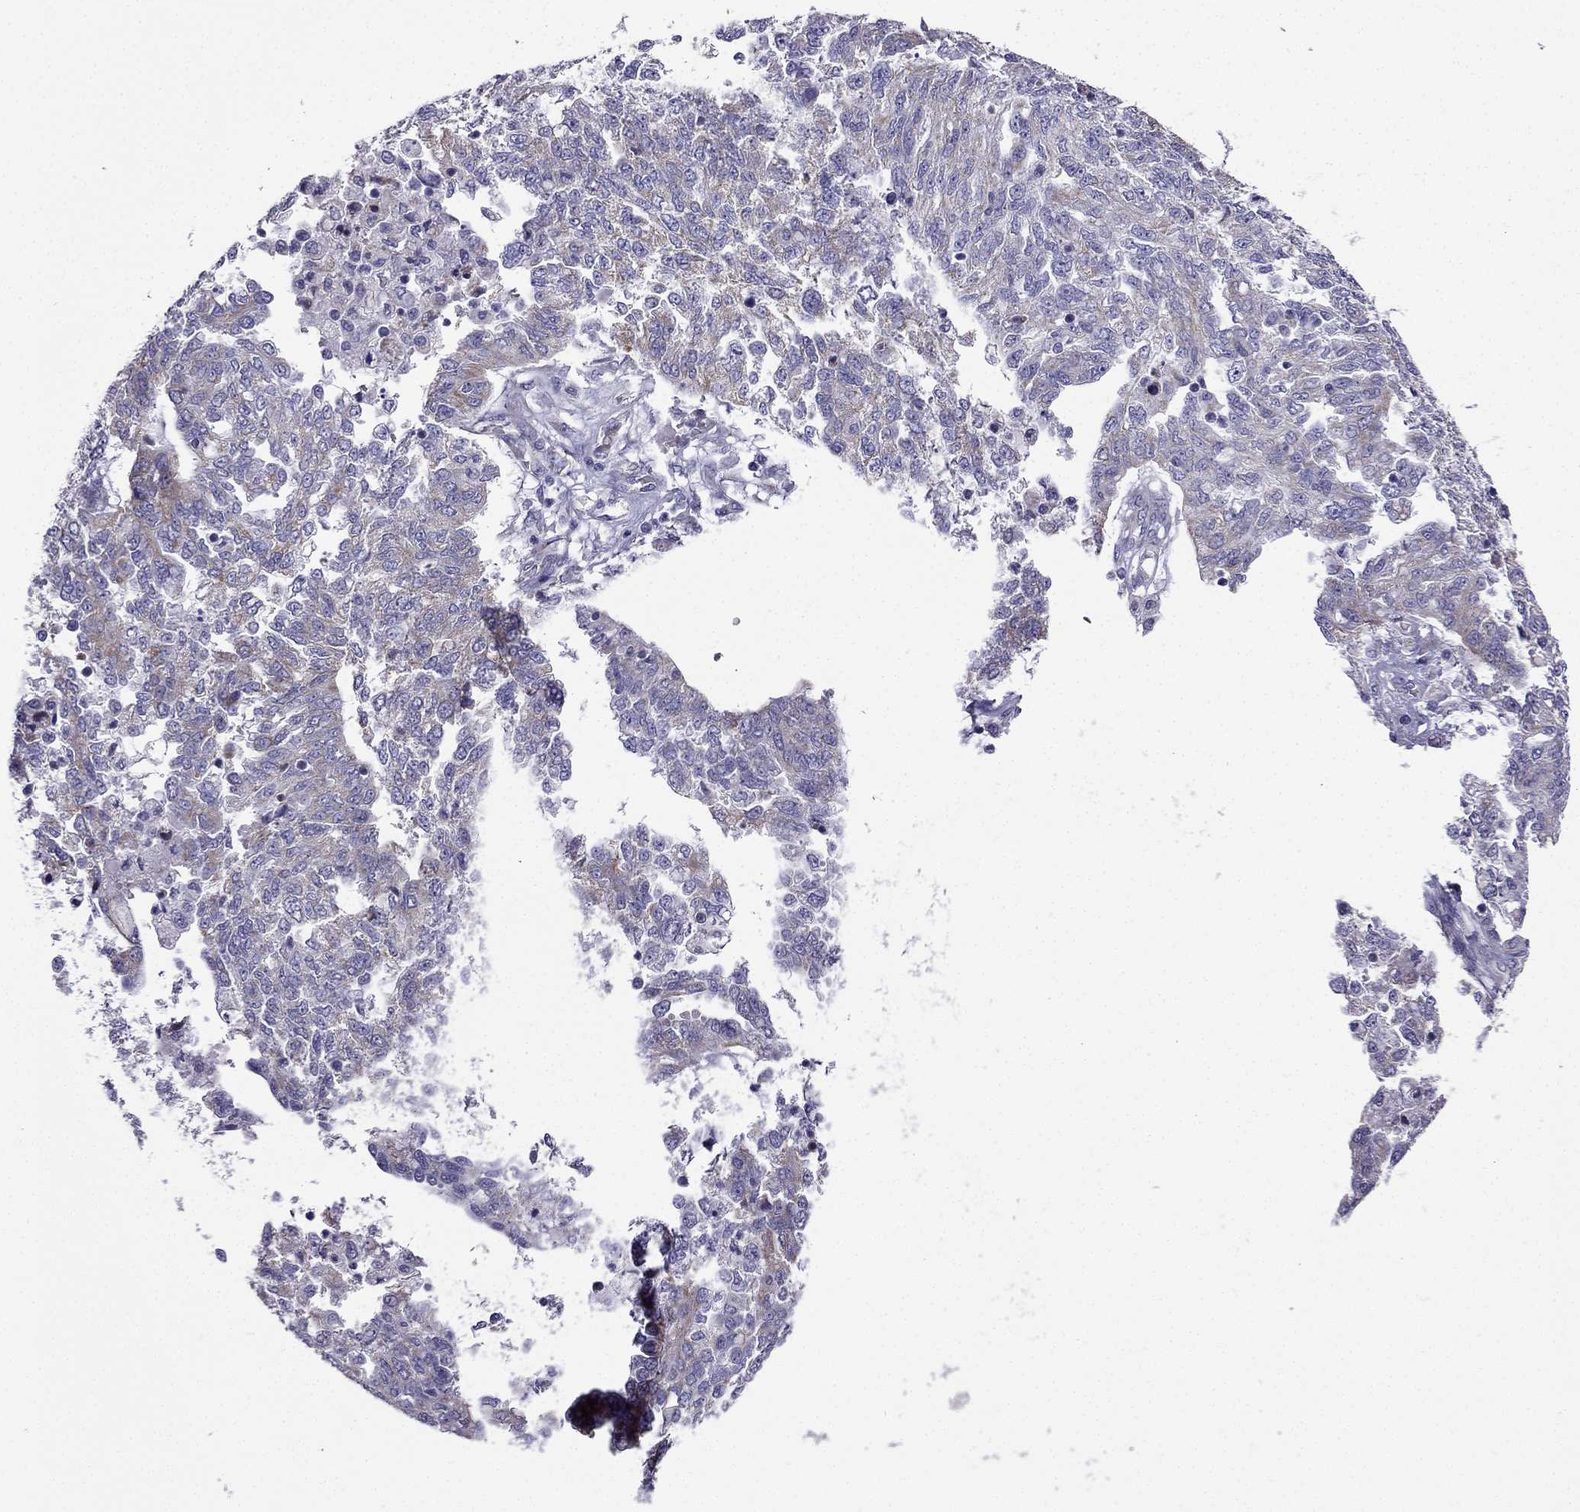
{"staining": {"intensity": "weak", "quantity": "<25%", "location": "cytoplasmic/membranous"}, "tissue": "ovarian cancer", "cell_type": "Tumor cells", "image_type": "cancer", "snomed": [{"axis": "morphology", "description": "Cystadenocarcinoma, serous, NOS"}, {"axis": "topography", "description": "Ovary"}], "caption": "DAB immunohistochemical staining of ovarian cancer shows no significant expression in tumor cells.", "gene": "KIF5A", "patient": {"sex": "female", "age": 67}}